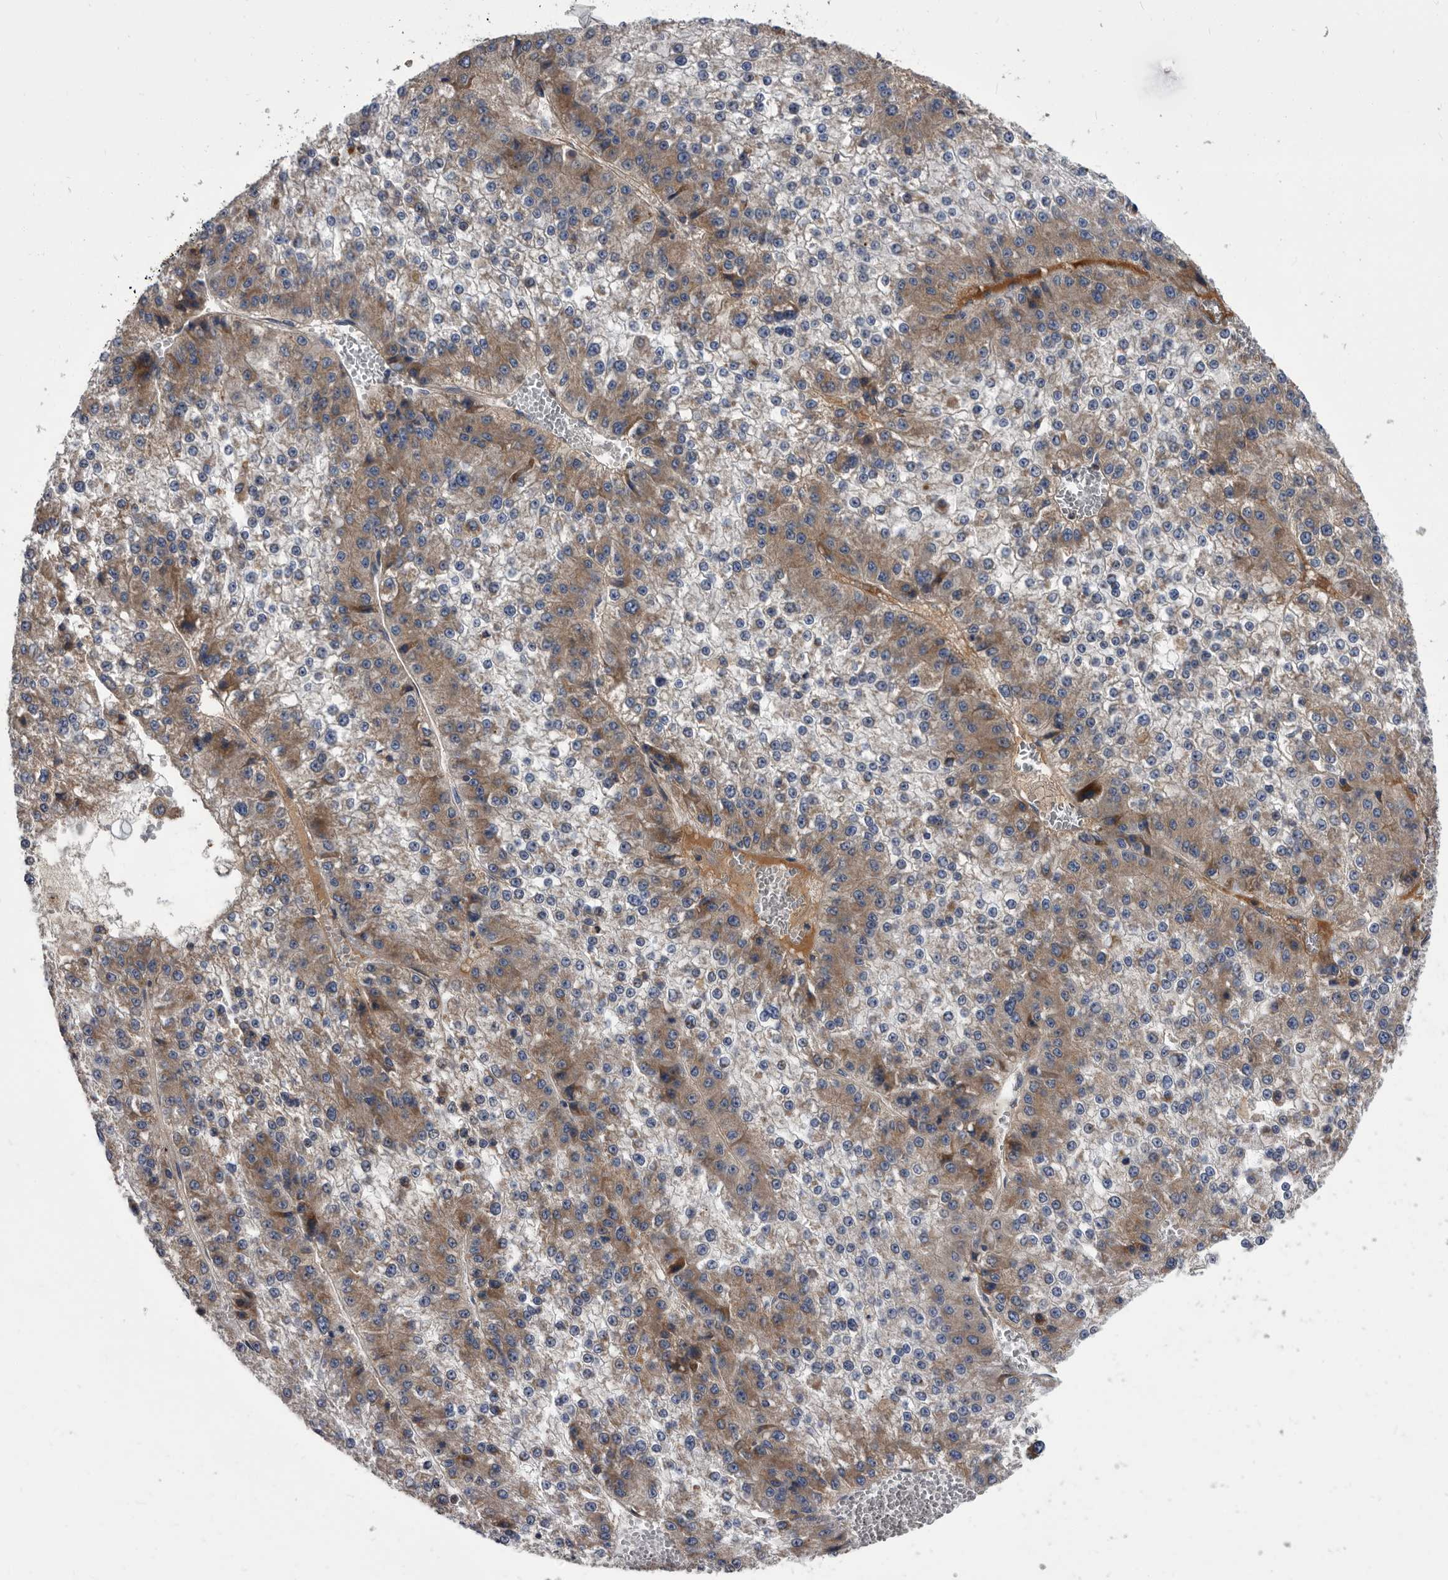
{"staining": {"intensity": "moderate", "quantity": "25%-75%", "location": "cytoplasmic/membranous"}, "tissue": "liver cancer", "cell_type": "Tumor cells", "image_type": "cancer", "snomed": [{"axis": "morphology", "description": "Carcinoma, Hepatocellular, NOS"}, {"axis": "topography", "description": "Liver"}], "caption": "This histopathology image shows liver hepatocellular carcinoma stained with IHC to label a protein in brown. The cytoplasmic/membranous of tumor cells show moderate positivity for the protein. Nuclei are counter-stained blue.", "gene": "DTNBP1", "patient": {"sex": "female", "age": 73}}